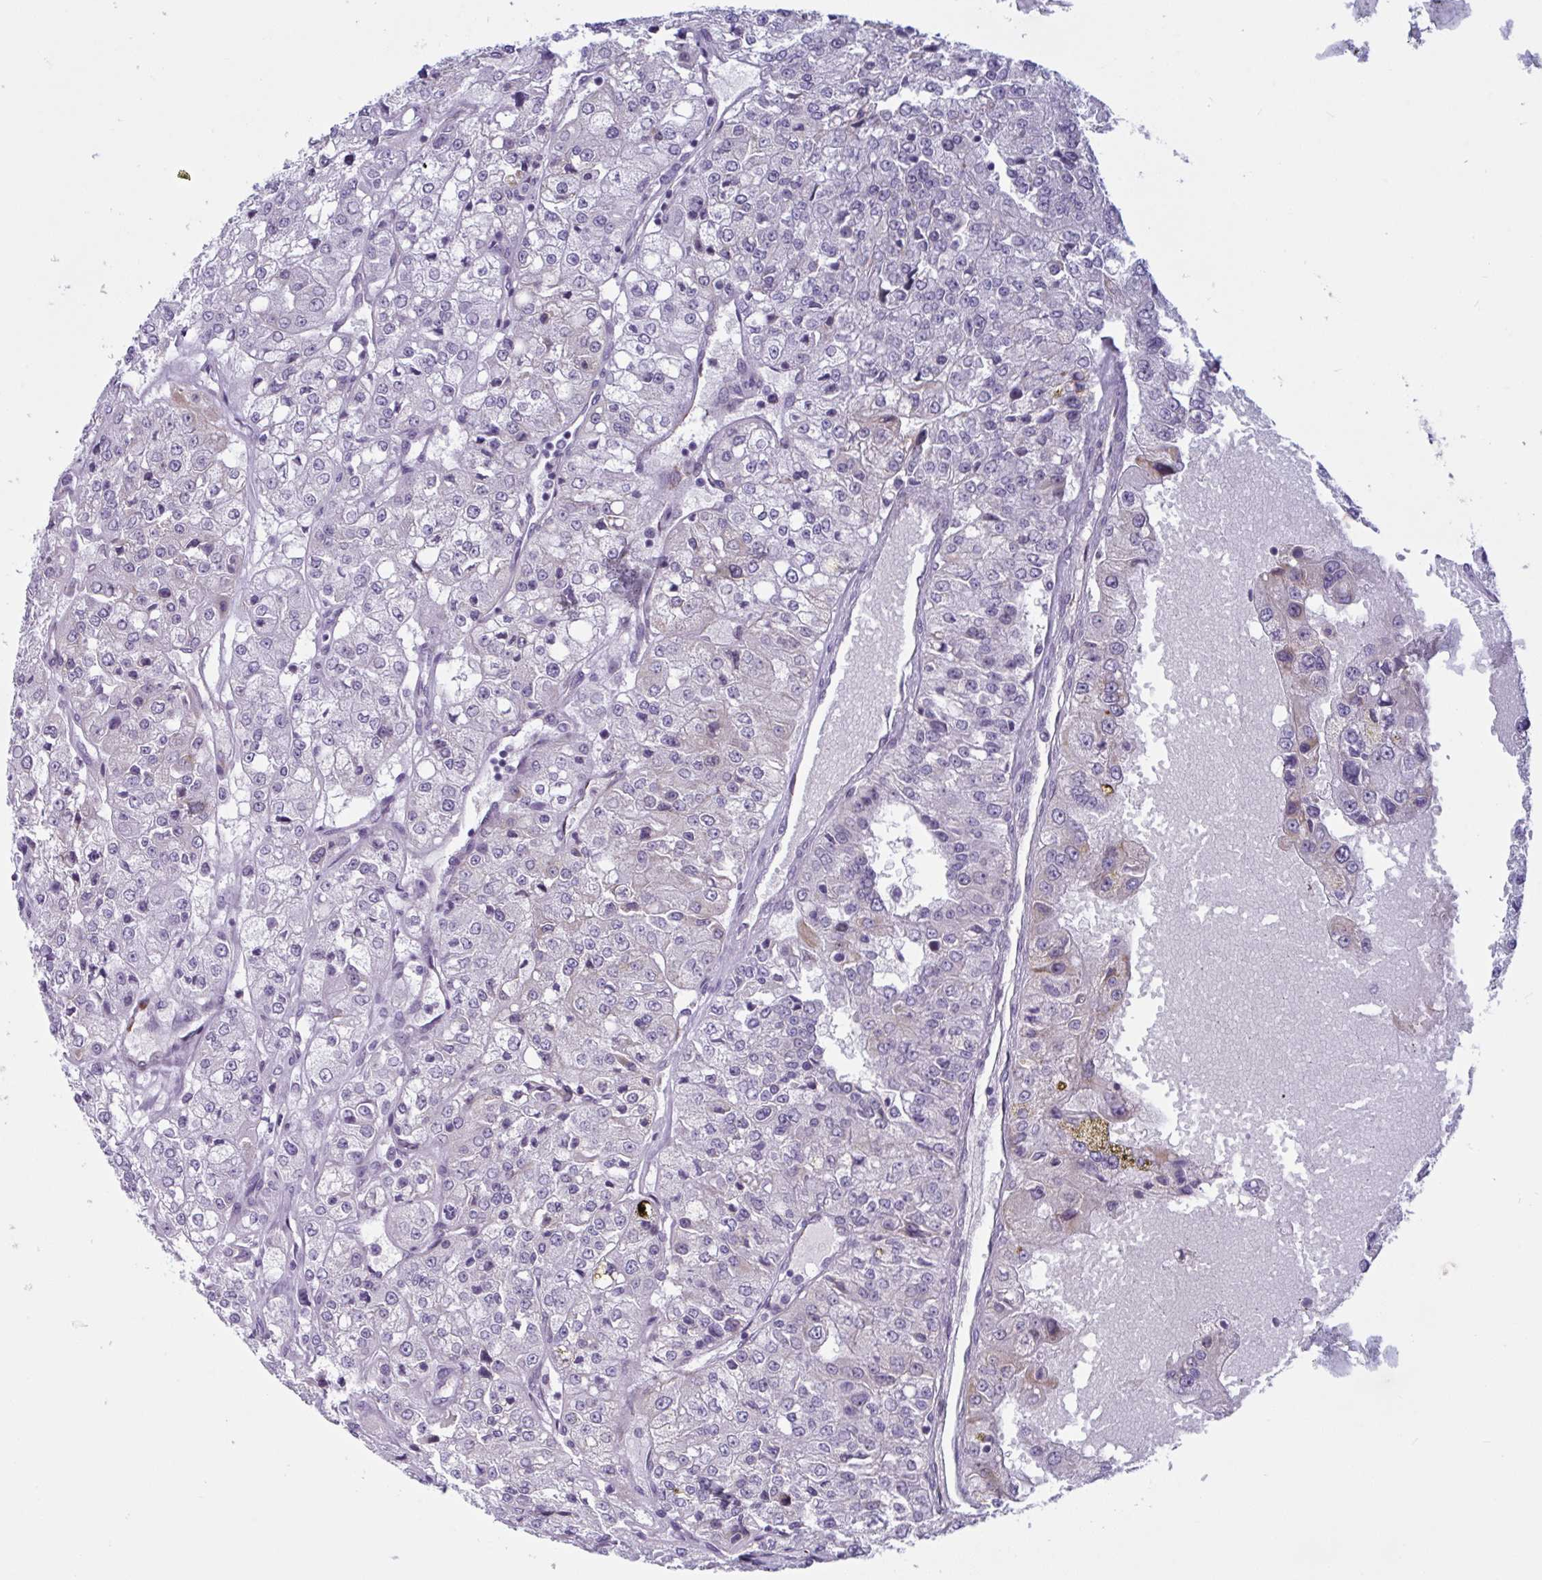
{"staining": {"intensity": "negative", "quantity": "none", "location": "none"}, "tissue": "renal cancer", "cell_type": "Tumor cells", "image_type": "cancer", "snomed": [{"axis": "morphology", "description": "Adenocarcinoma, NOS"}, {"axis": "topography", "description": "Kidney"}], "caption": "IHC of renal adenocarcinoma displays no expression in tumor cells. (DAB (3,3'-diaminobenzidine) IHC with hematoxylin counter stain).", "gene": "TANK", "patient": {"sex": "female", "age": 63}}